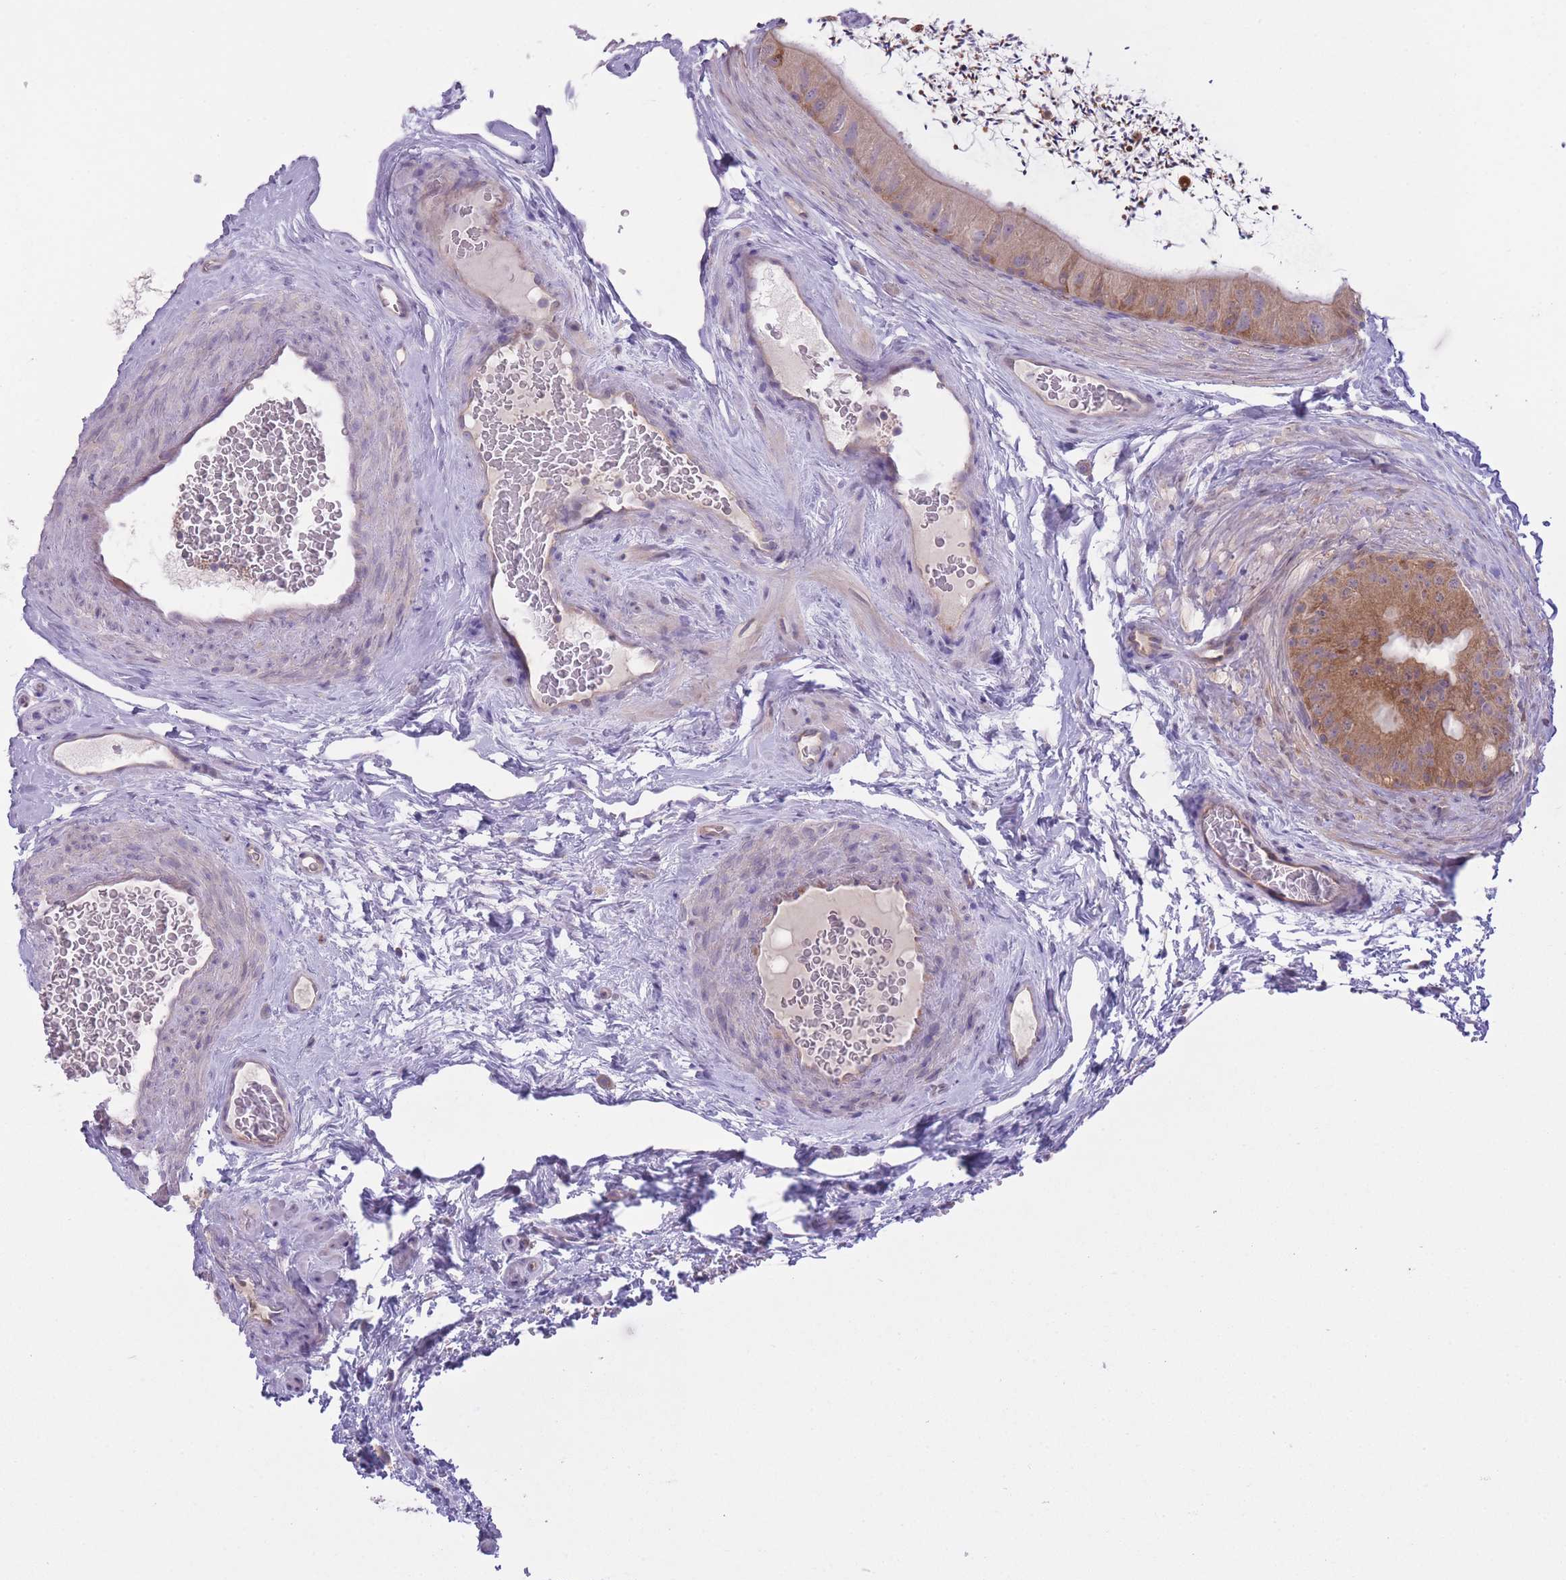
{"staining": {"intensity": "moderate", "quantity": ">75%", "location": "cytoplasmic/membranous"}, "tissue": "epididymis", "cell_type": "Glandular cells", "image_type": "normal", "snomed": [{"axis": "morphology", "description": "Normal tissue, NOS"}, {"axis": "topography", "description": "Epididymis"}], "caption": "Normal epididymis displays moderate cytoplasmic/membranous positivity in approximately >75% of glandular cells, visualized by immunohistochemistry.", "gene": "CCT6A", "patient": {"sex": "male", "age": 50}}